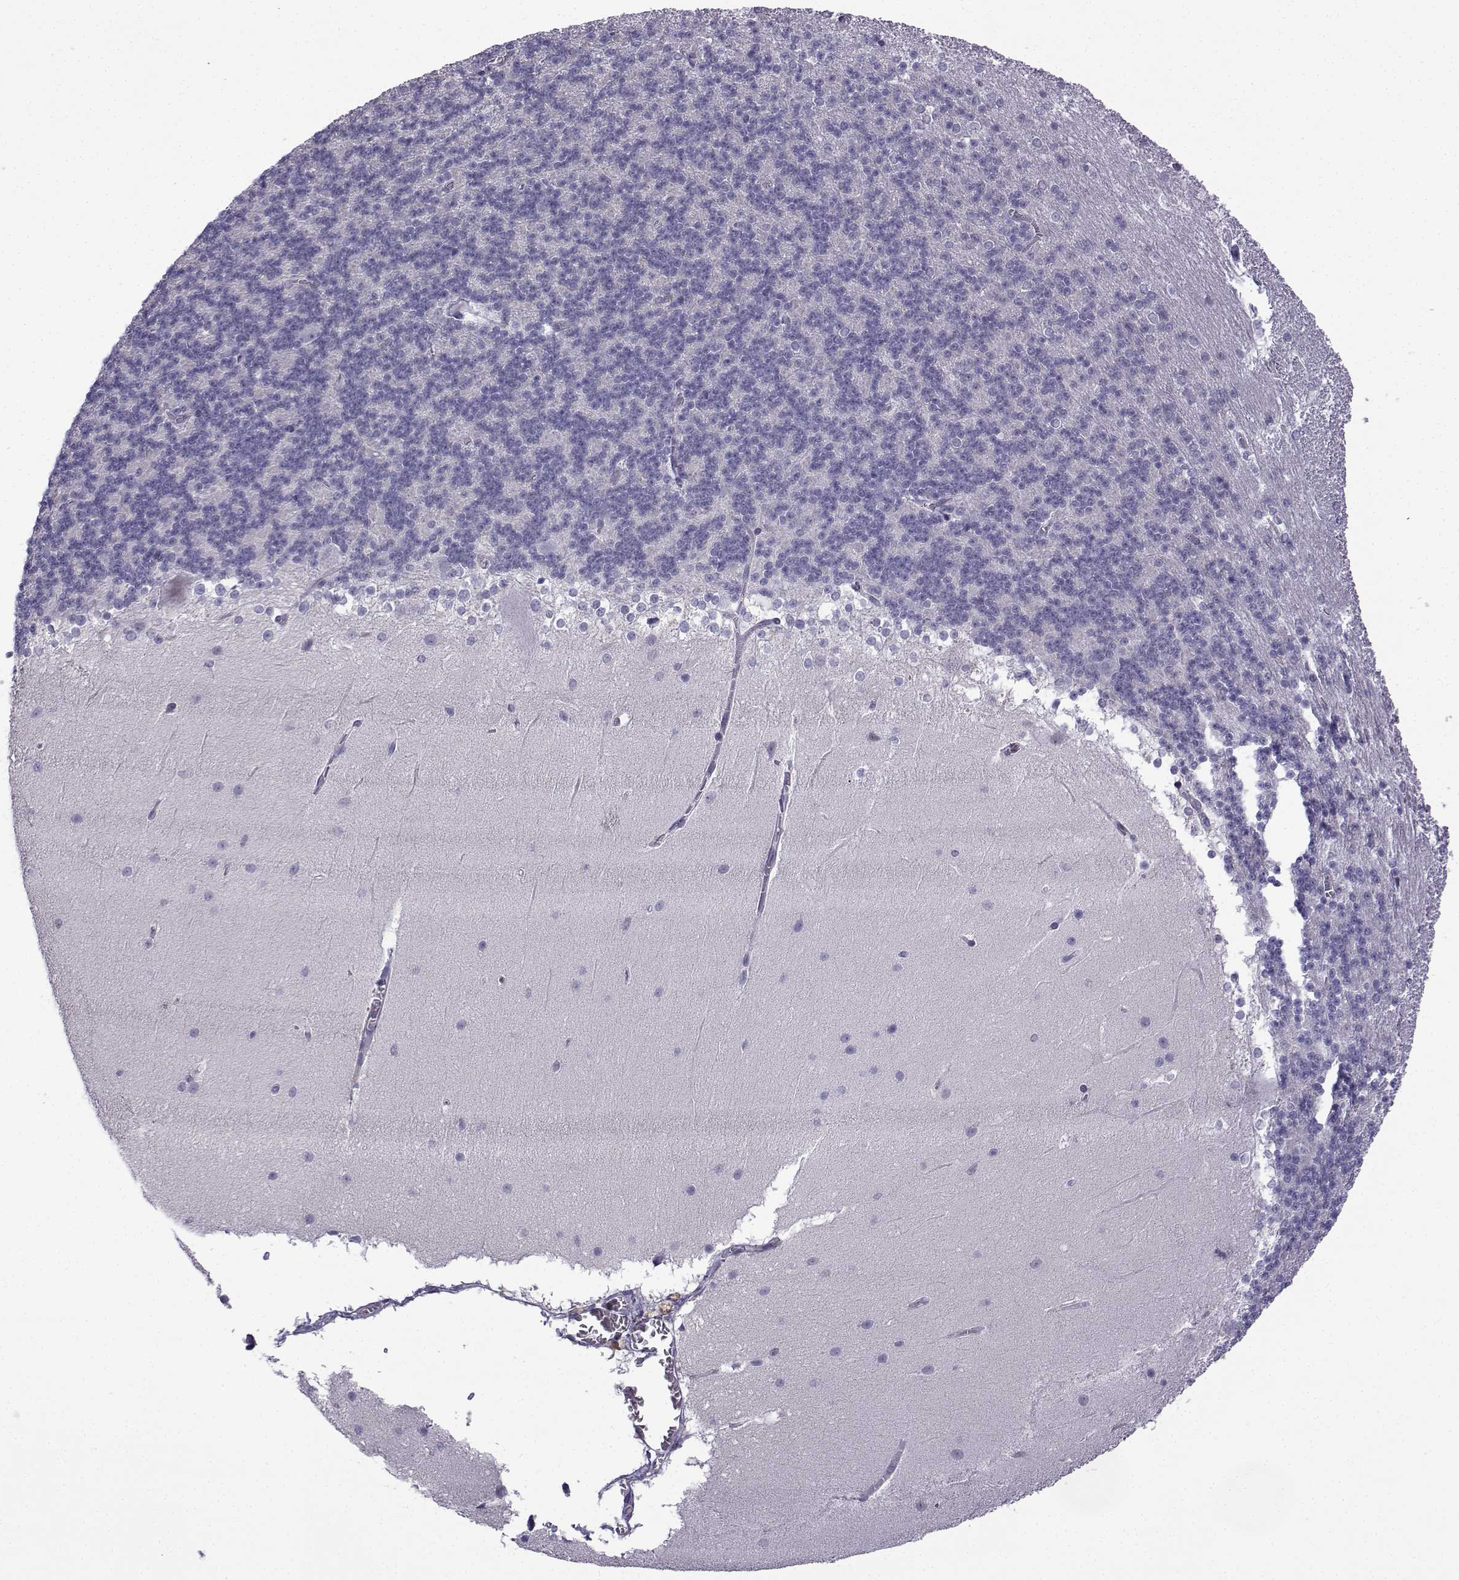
{"staining": {"intensity": "negative", "quantity": "none", "location": "none"}, "tissue": "cerebellum", "cell_type": "Cells in granular layer", "image_type": "normal", "snomed": [{"axis": "morphology", "description": "Normal tissue, NOS"}, {"axis": "topography", "description": "Cerebellum"}], "caption": "This micrograph is of normal cerebellum stained with immunohistochemistry (IHC) to label a protein in brown with the nuclei are counter-stained blue. There is no positivity in cells in granular layer.", "gene": "INCENP", "patient": {"sex": "female", "age": 19}}